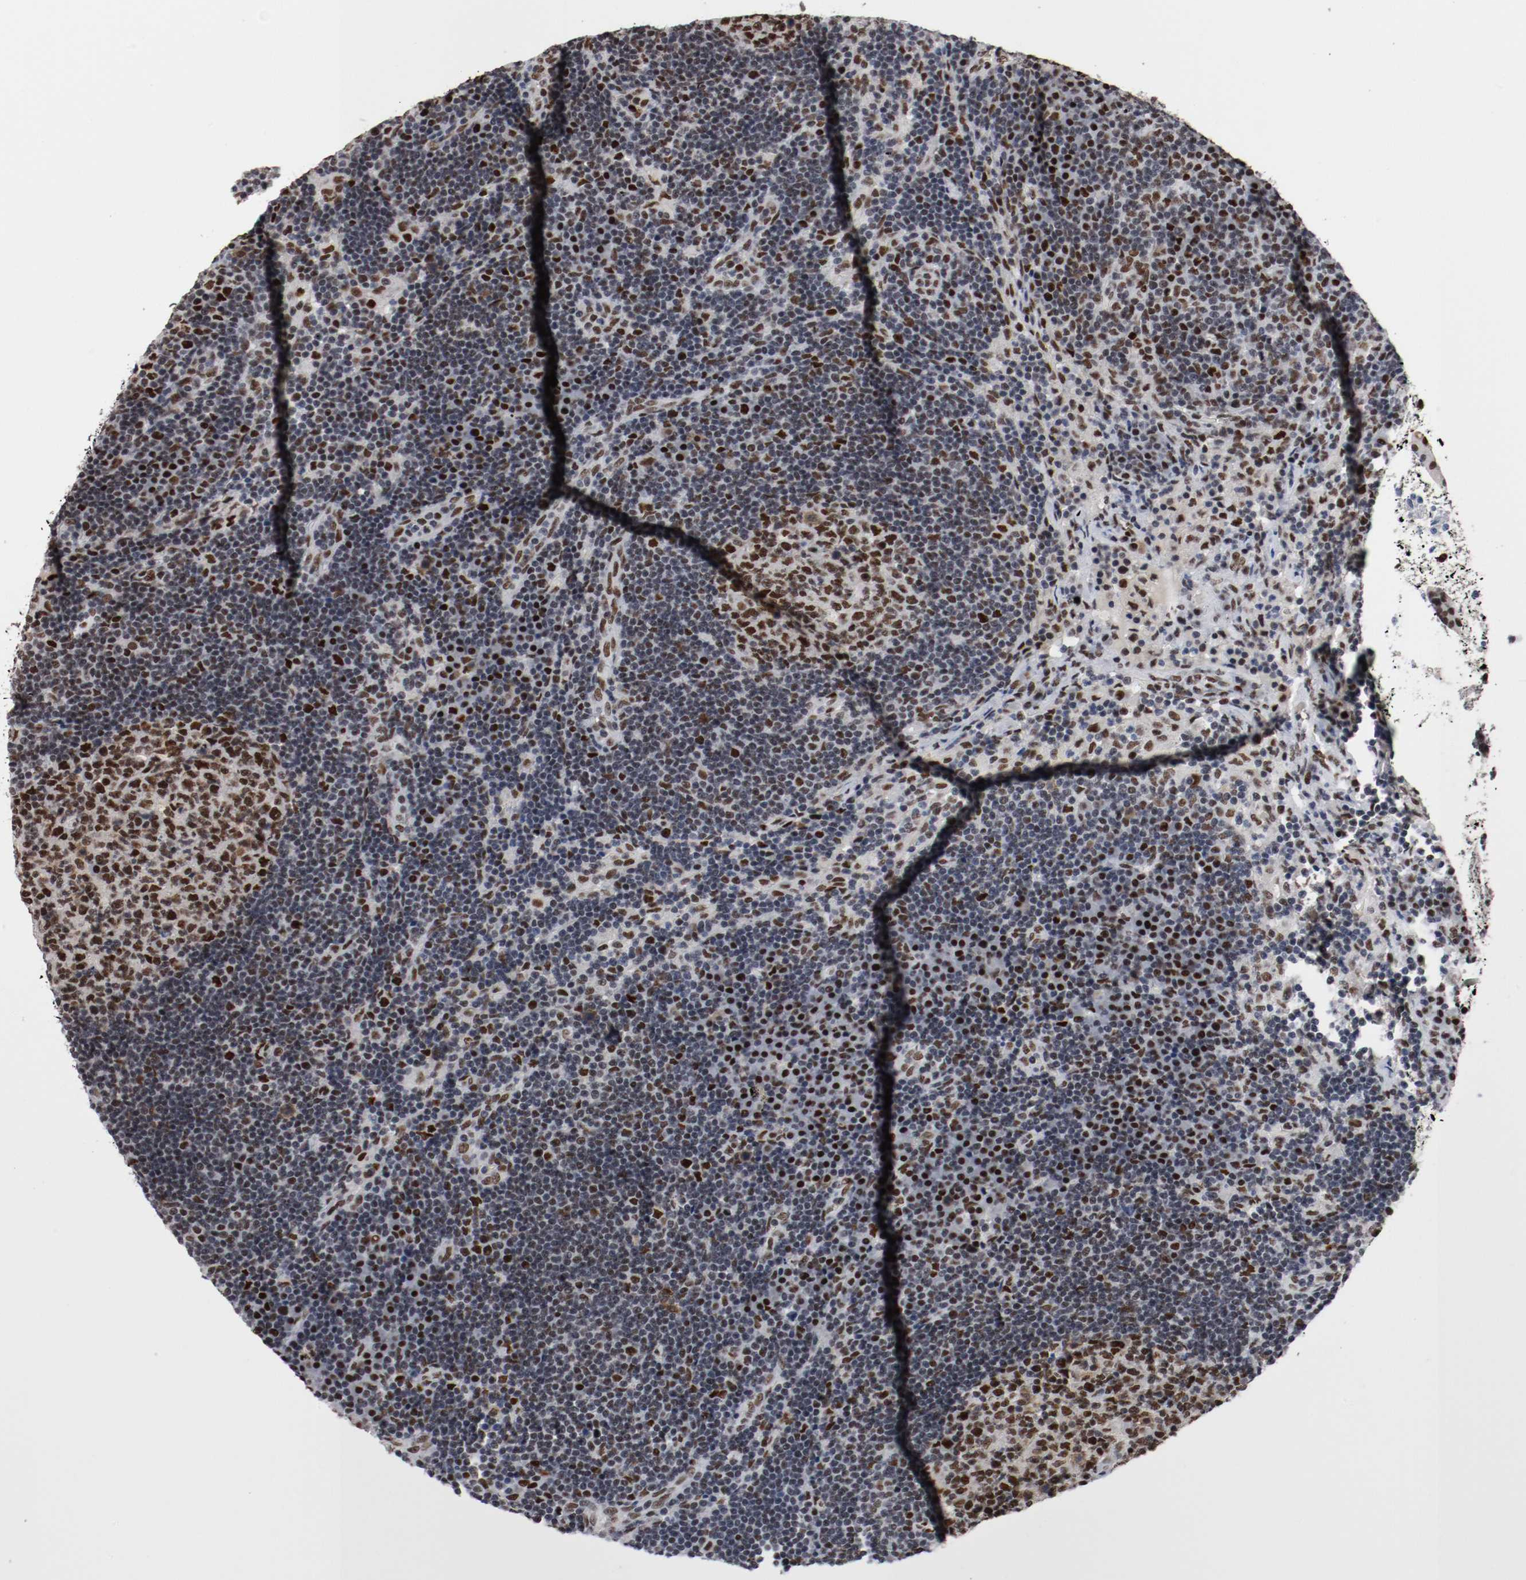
{"staining": {"intensity": "strong", "quantity": ">75%", "location": "nuclear"}, "tissue": "lymph node", "cell_type": "Germinal center cells", "image_type": "normal", "snomed": [{"axis": "morphology", "description": "Normal tissue, NOS"}, {"axis": "morphology", "description": "Squamous cell carcinoma, metastatic, NOS"}, {"axis": "topography", "description": "Lymph node"}], "caption": "Immunohistochemical staining of unremarkable human lymph node shows strong nuclear protein expression in approximately >75% of germinal center cells.", "gene": "MEF2D", "patient": {"sex": "female", "age": 53}}